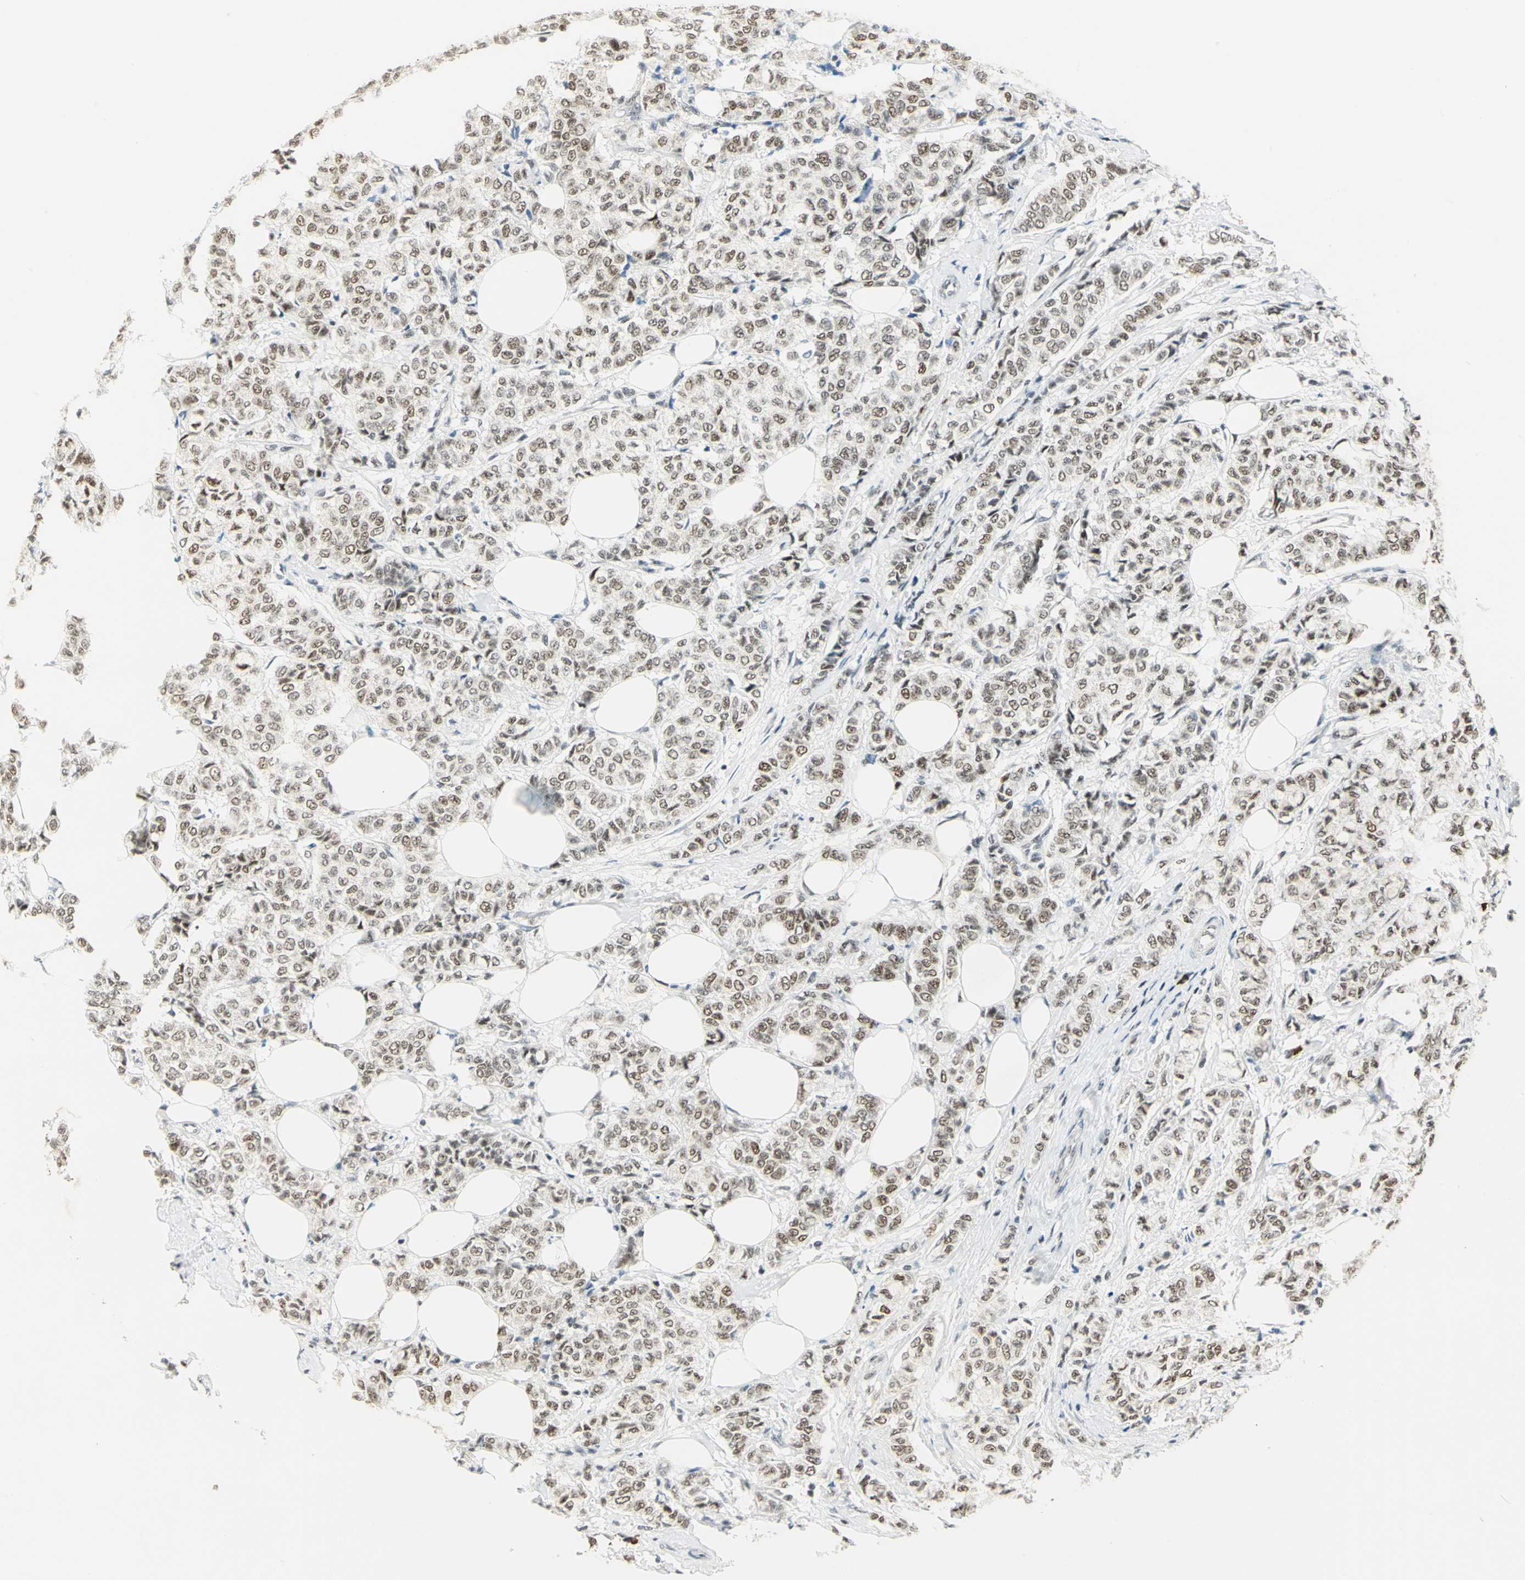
{"staining": {"intensity": "moderate", "quantity": ">75%", "location": "nuclear"}, "tissue": "breast cancer", "cell_type": "Tumor cells", "image_type": "cancer", "snomed": [{"axis": "morphology", "description": "Lobular carcinoma"}, {"axis": "topography", "description": "Breast"}], "caption": "Breast lobular carcinoma stained with IHC reveals moderate nuclear staining in approximately >75% of tumor cells. (DAB (3,3'-diaminobenzidine) = brown stain, brightfield microscopy at high magnification).", "gene": "CCNT1", "patient": {"sex": "female", "age": 60}}